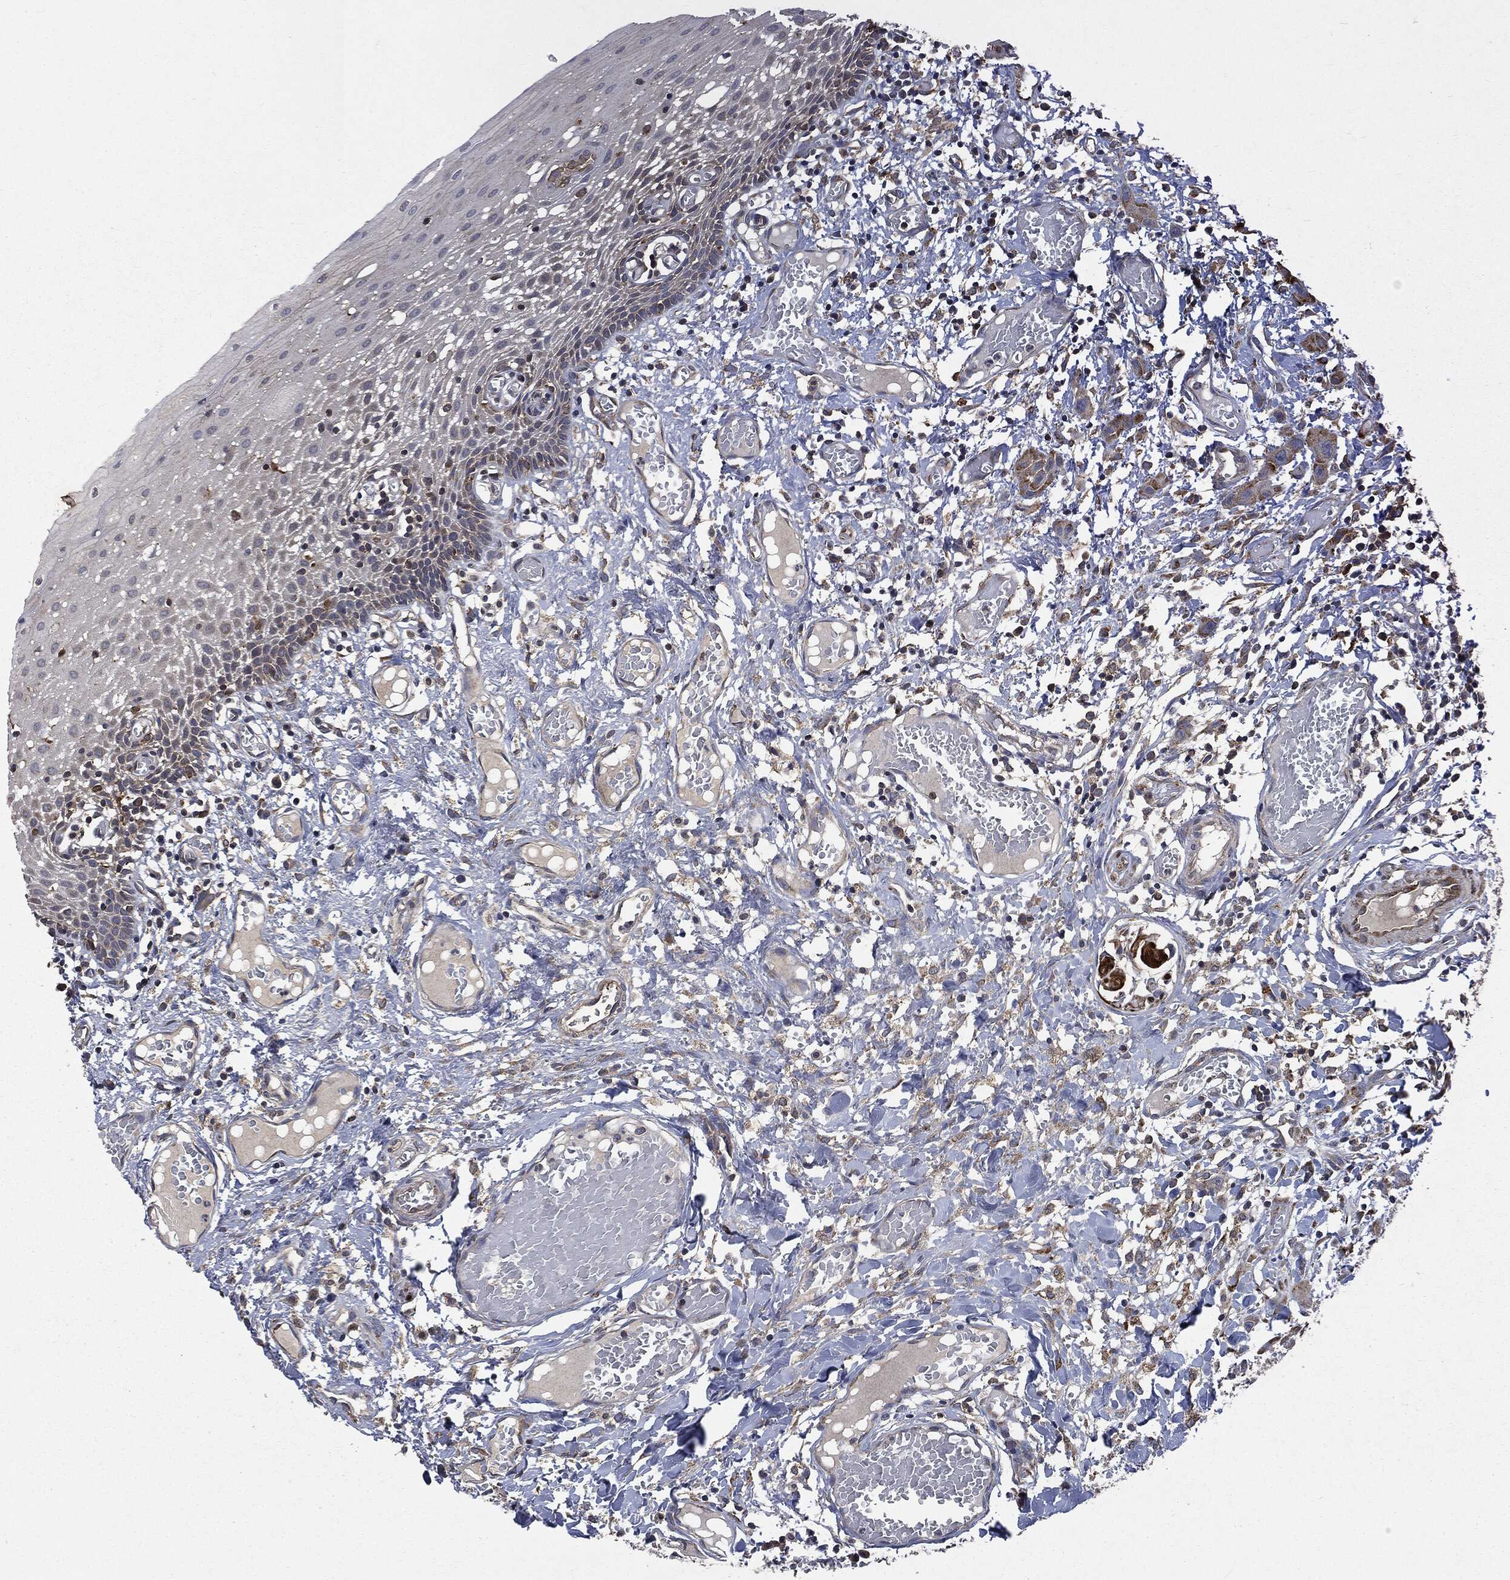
{"staining": {"intensity": "strong", "quantity": "<25%", "location": "cytoplasmic/membranous"}, "tissue": "oral mucosa", "cell_type": "Squamous epithelial cells", "image_type": "normal", "snomed": [{"axis": "morphology", "description": "Normal tissue, NOS"}, {"axis": "morphology", "description": "Squamous cell carcinoma, NOS"}, {"axis": "topography", "description": "Oral tissue"}, {"axis": "topography", "description": "Head-Neck"}], "caption": "Protein analysis of normal oral mucosa reveals strong cytoplasmic/membranous staining in approximately <25% of squamous epithelial cells.", "gene": "PLOD3", "patient": {"sex": "female", "age": 70}}